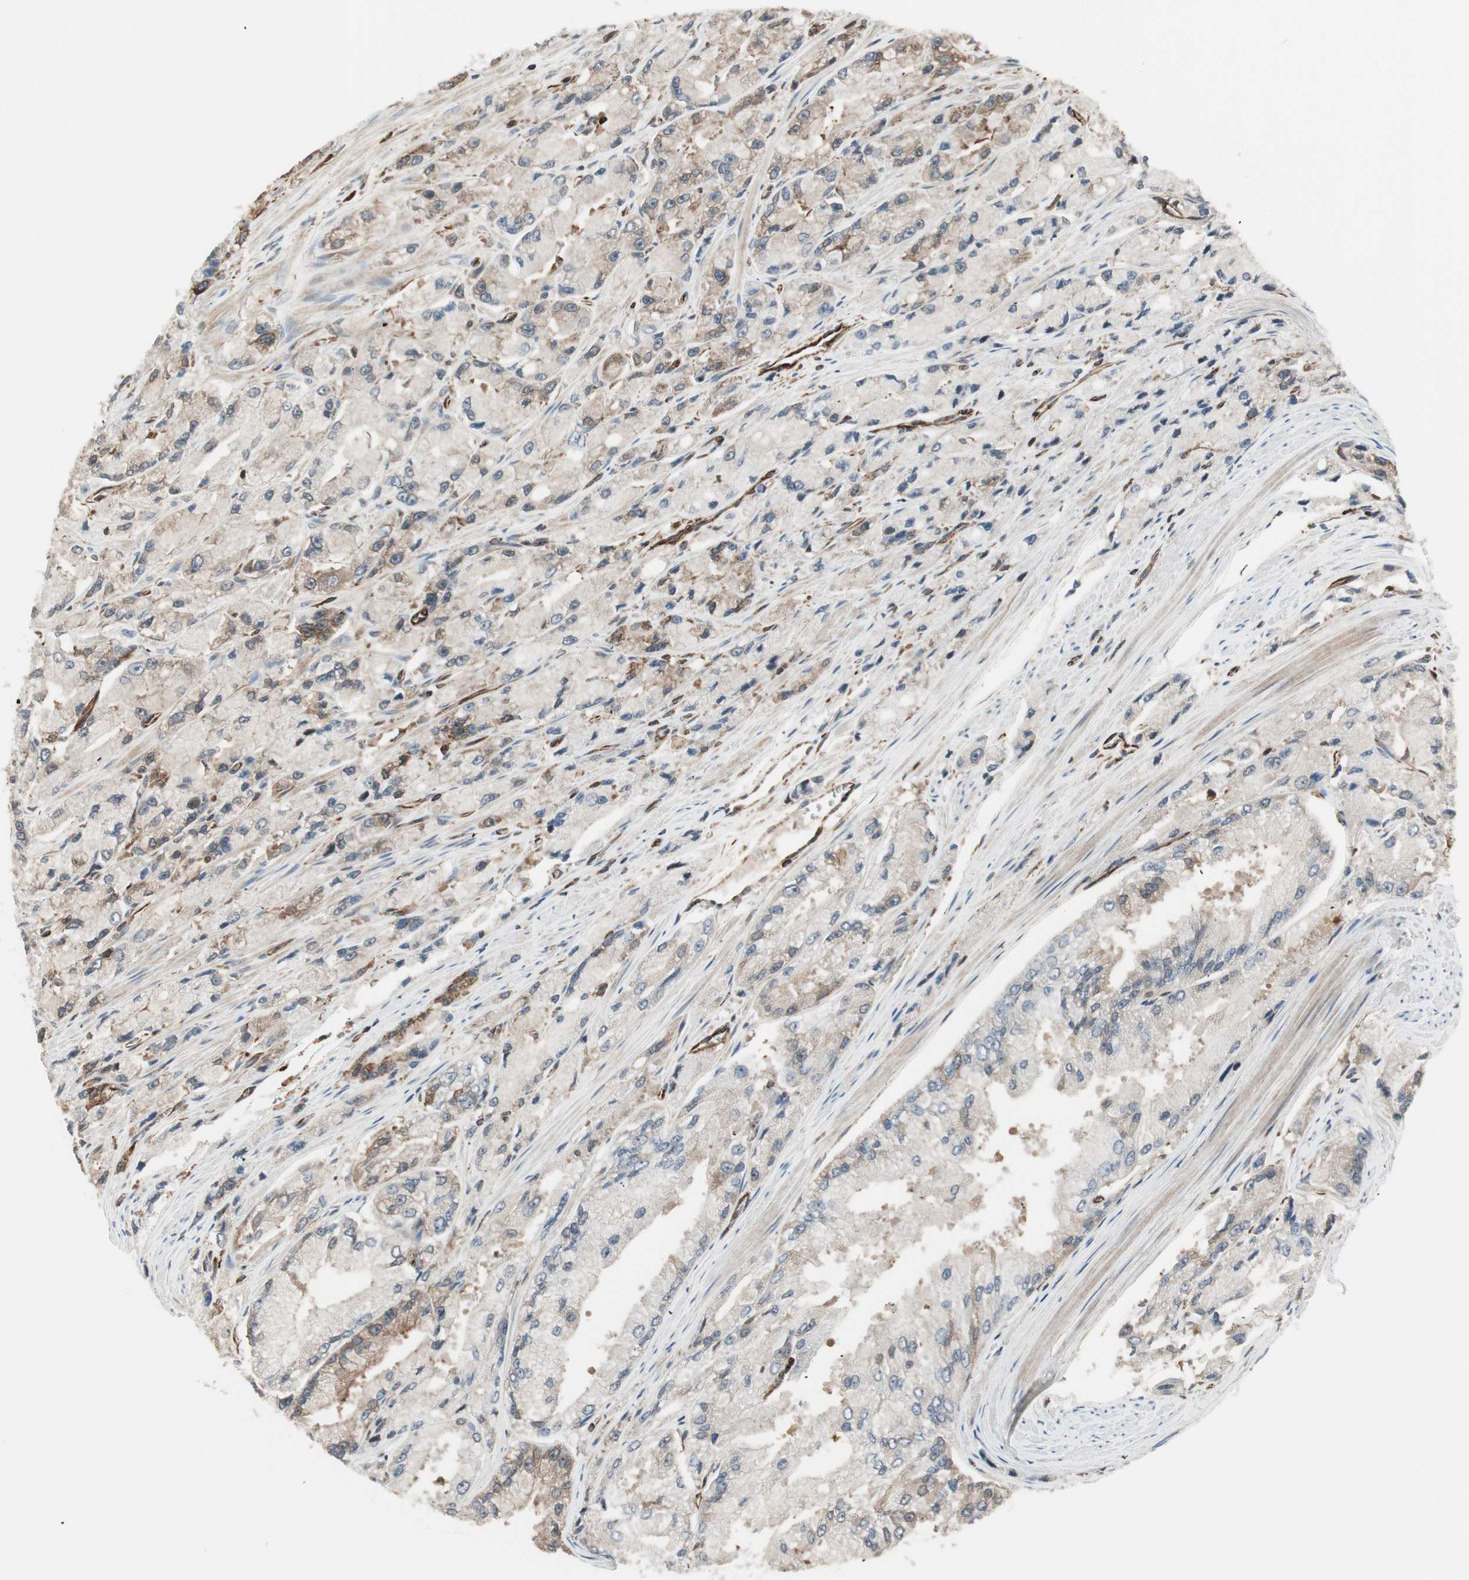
{"staining": {"intensity": "weak", "quantity": "25%-75%", "location": "cytoplasmic/membranous"}, "tissue": "prostate cancer", "cell_type": "Tumor cells", "image_type": "cancer", "snomed": [{"axis": "morphology", "description": "Adenocarcinoma, High grade"}, {"axis": "topography", "description": "Prostate"}], "caption": "IHC (DAB) staining of human prostate cancer (adenocarcinoma (high-grade)) shows weak cytoplasmic/membranous protein expression in about 25%-75% of tumor cells.", "gene": "MAD2L2", "patient": {"sex": "male", "age": 58}}